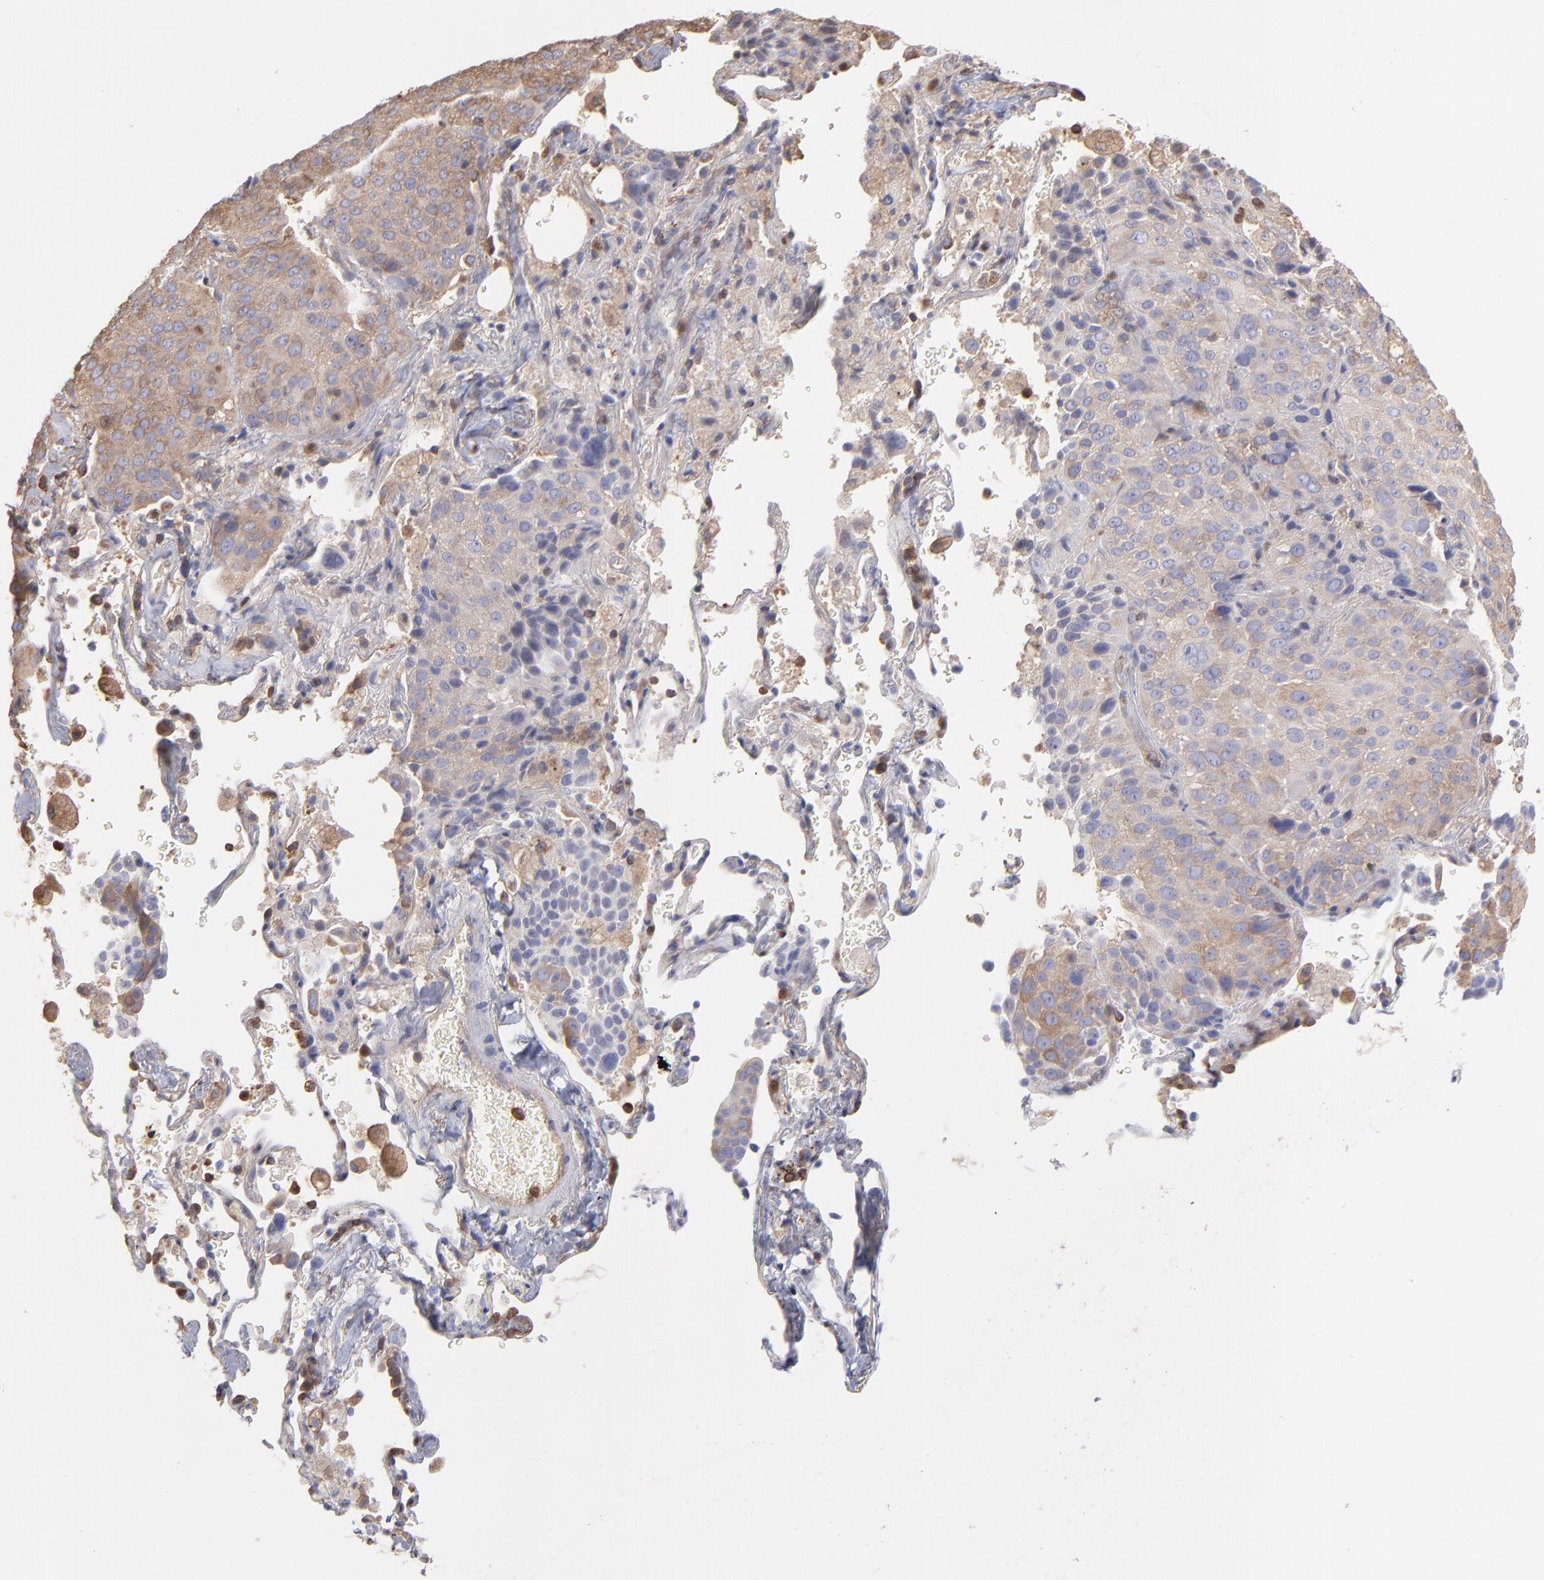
{"staining": {"intensity": "weak", "quantity": ">75%", "location": "cytoplasmic/membranous"}, "tissue": "lung cancer", "cell_type": "Tumor cells", "image_type": "cancer", "snomed": [{"axis": "morphology", "description": "Squamous cell carcinoma, NOS"}, {"axis": "topography", "description": "Lung"}], "caption": "IHC histopathology image of human lung squamous cell carcinoma stained for a protein (brown), which shows low levels of weak cytoplasmic/membranous expression in approximately >75% of tumor cells.", "gene": "MAP2K2", "patient": {"sex": "male", "age": 54}}